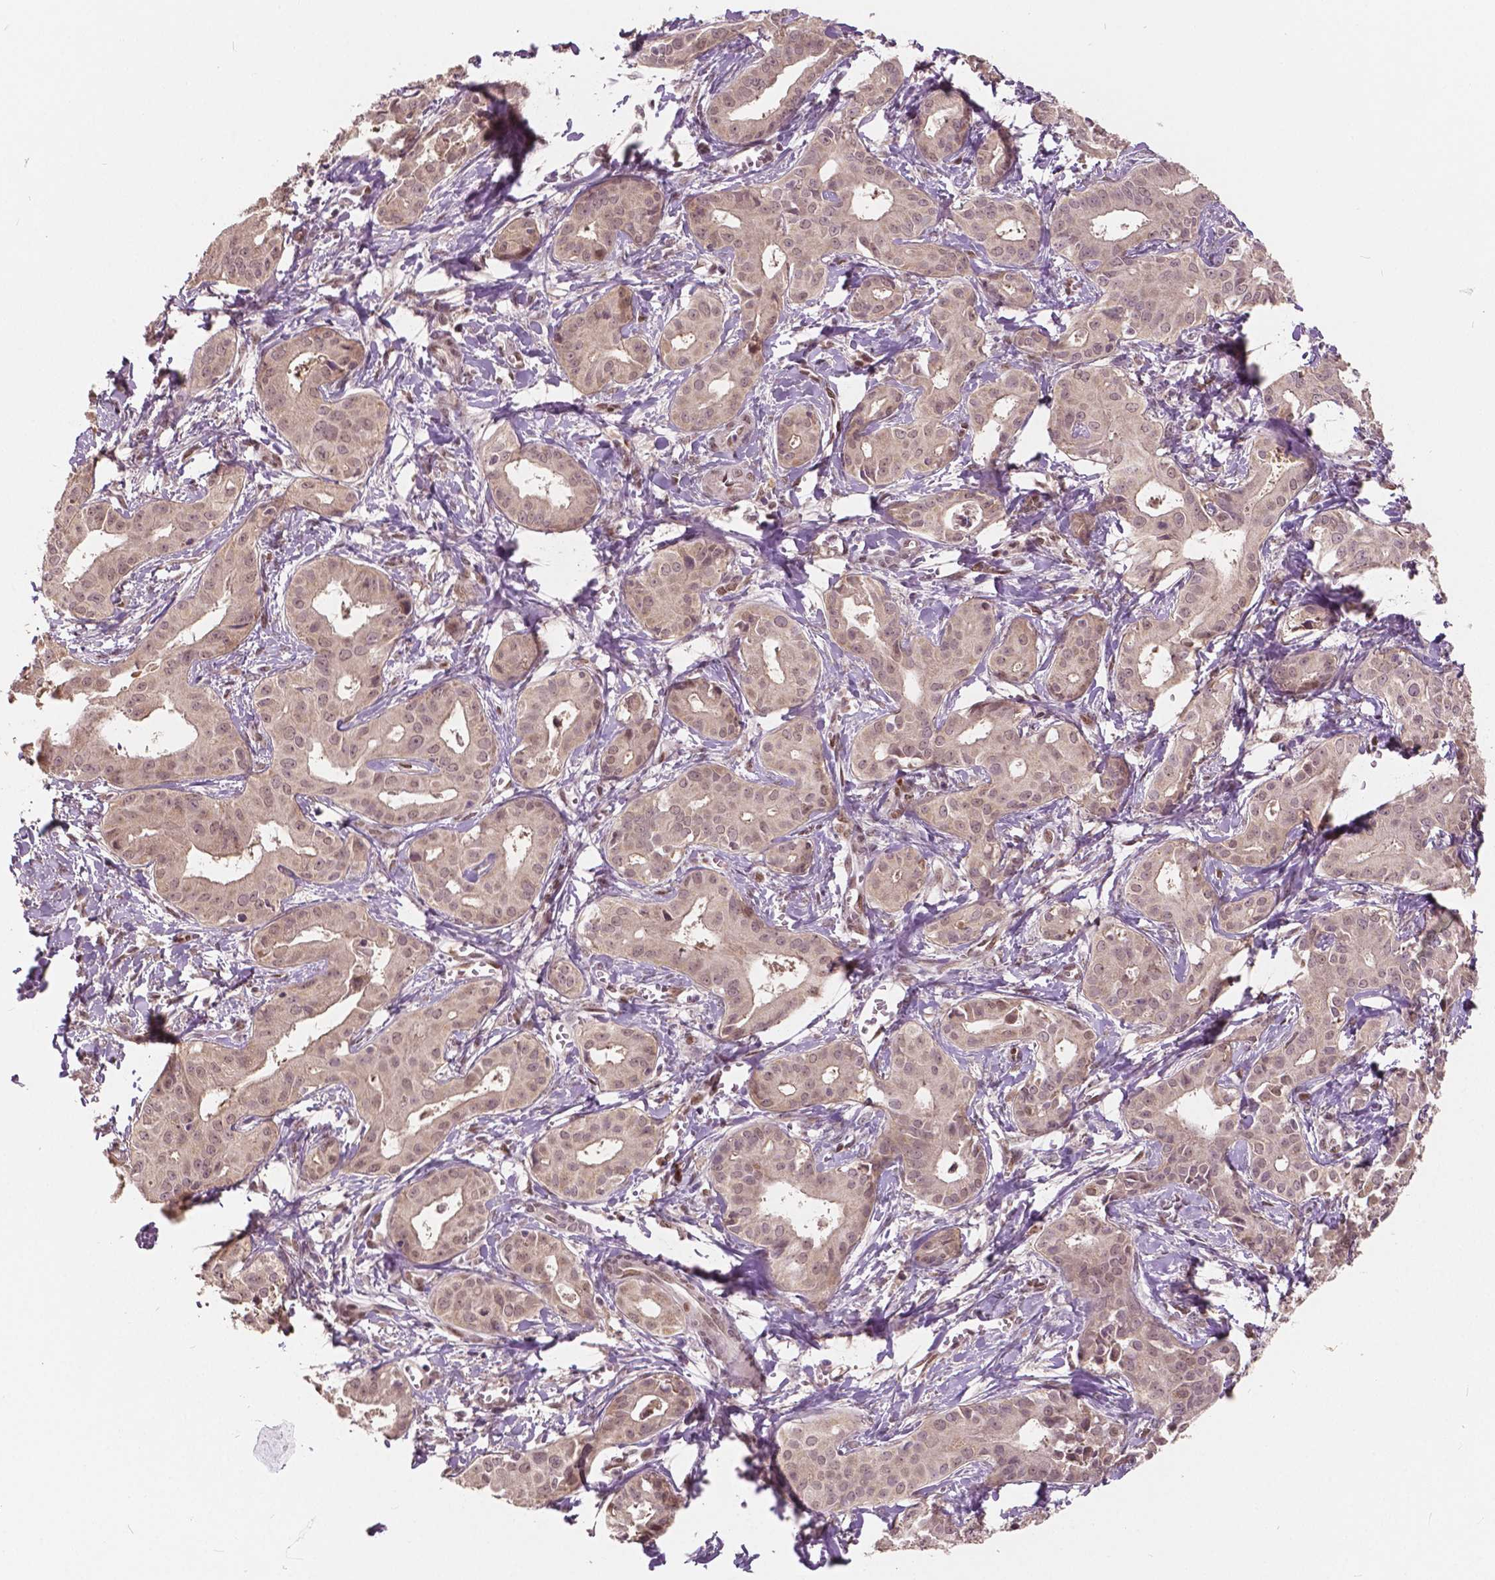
{"staining": {"intensity": "negative", "quantity": "none", "location": "none"}, "tissue": "liver cancer", "cell_type": "Tumor cells", "image_type": "cancer", "snomed": [{"axis": "morphology", "description": "Cholangiocarcinoma"}, {"axis": "topography", "description": "Liver"}], "caption": "An IHC micrograph of cholangiocarcinoma (liver) is shown. There is no staining in tumor cells of cholangiocarcinoma (liver).", "gene": "HMBOX1", "patient": {"sex": "female", "age": 65}}